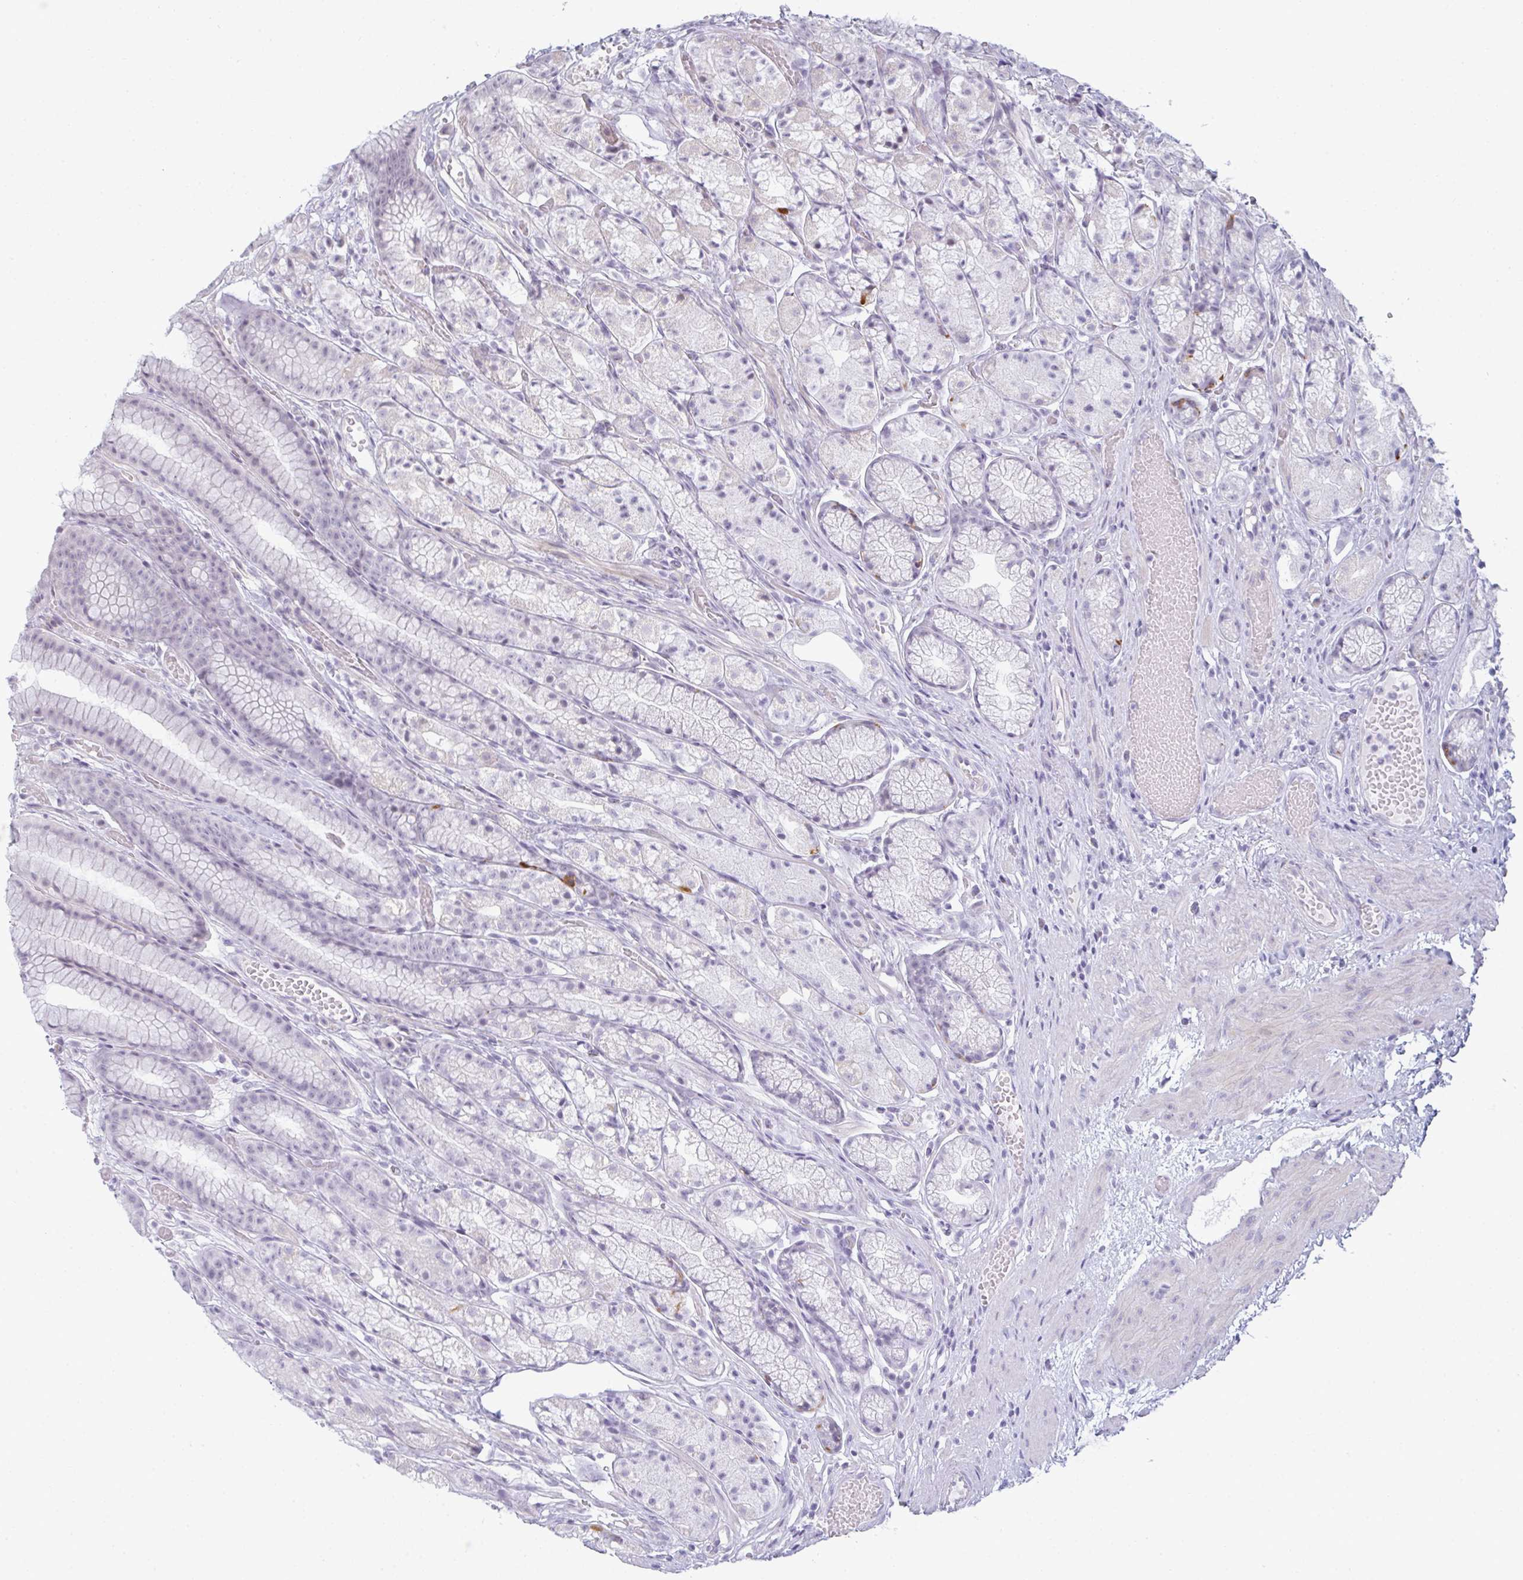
{"staining": {"intensity": "moderate", "quantity": "<25%", "location": "cytoplasmic/membranous"}, "tissue": "stomach", "cell_type": "Glandular cells", "image_type": "normal", "snomed": [{"axis": "morphology", "description": "Normal tissue, NOS"}, {"axis": "topography", "description": "Smooth muscle"}, {"axis": "topography", "description": "Stomach"}], "caption": "The histopathology image exhibits staining of normal stomach, revealing moderate cytoplasmic/membranous protein positivity (brown color) within glandular cells. The staining is performed using DAB brown chromogen to label protein expression. The nuclei are counter-stained blue using hematoxylin.", "gene": "TEX33", "patient": {"sex": "male", "age": 70}}